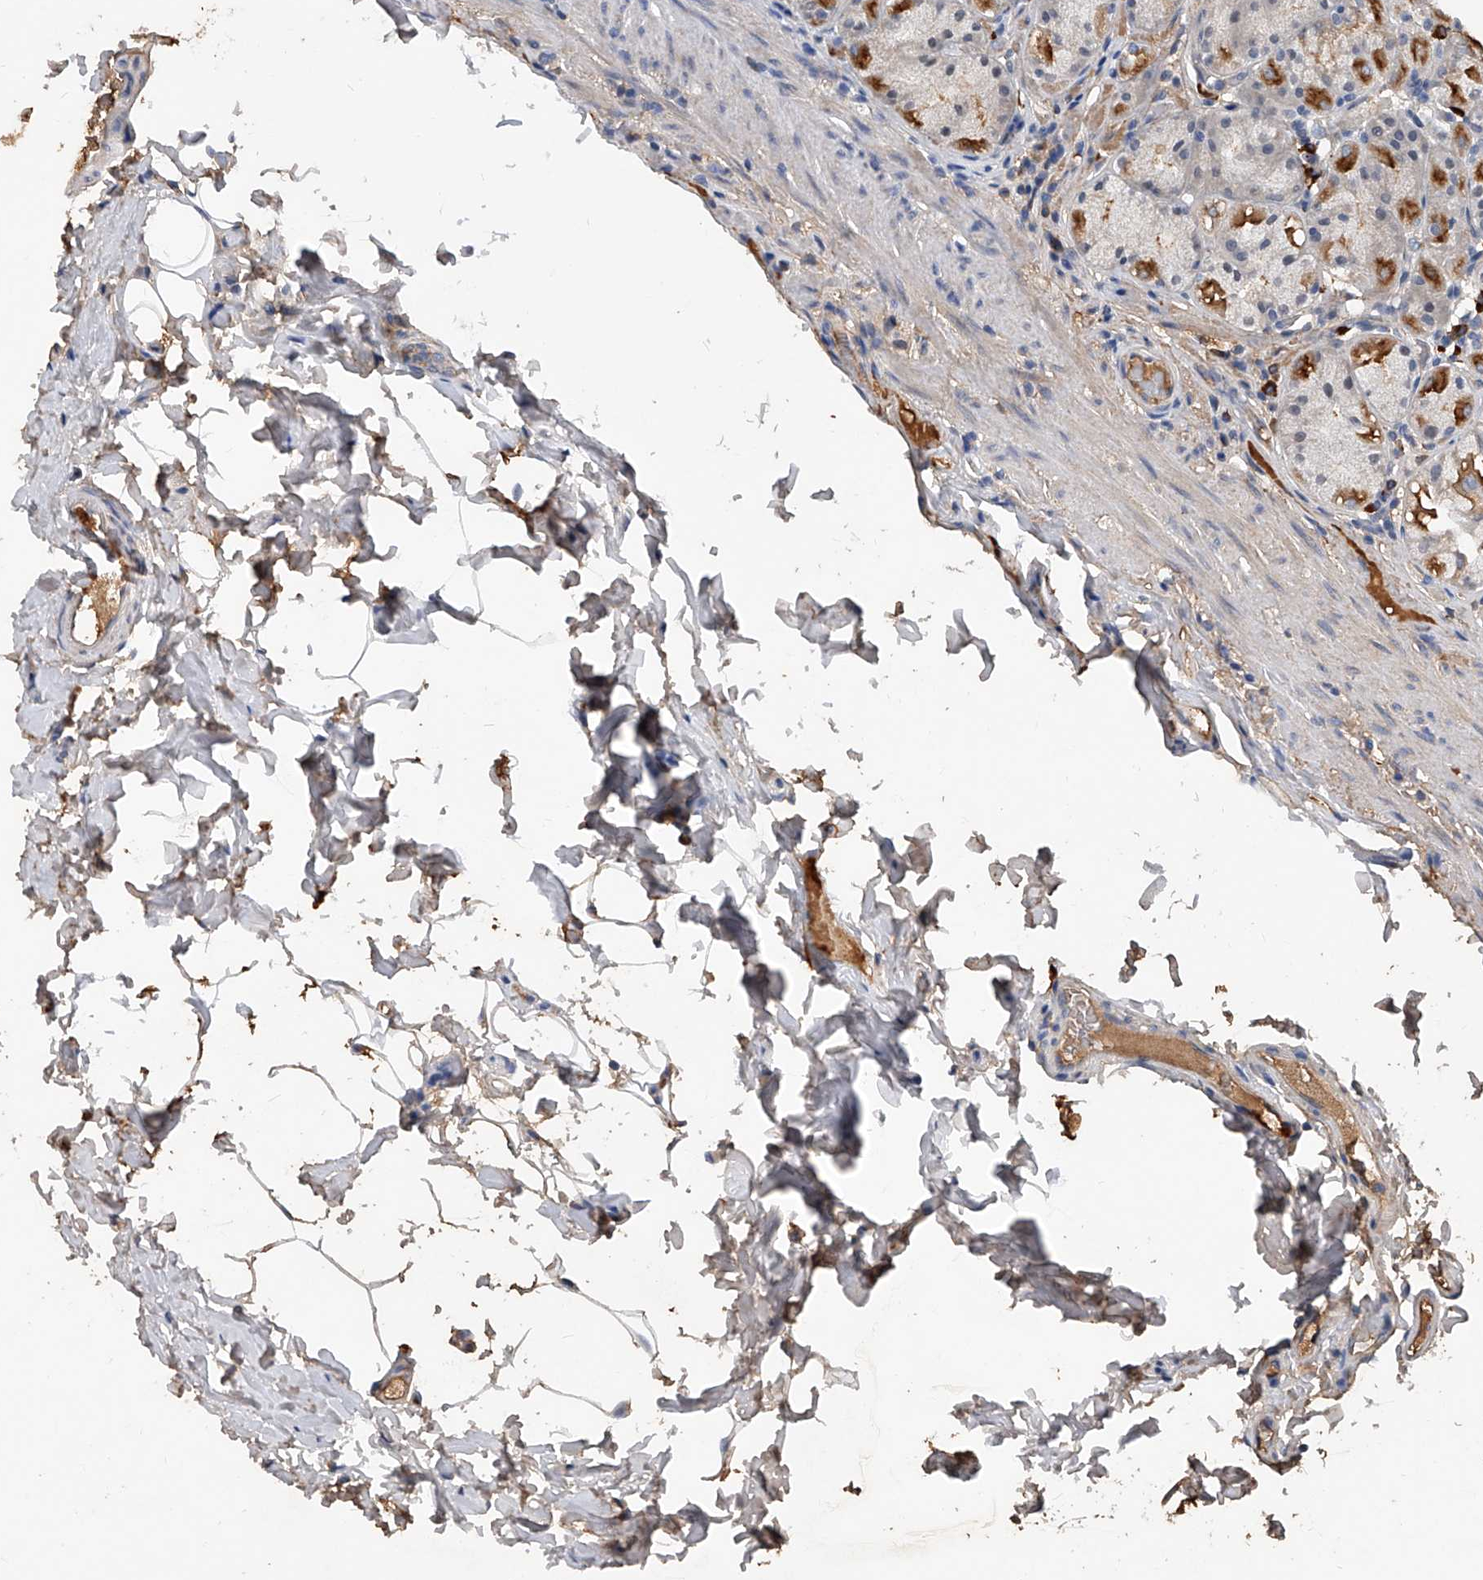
{"staining": {"intensity": "strong", "quantity": "25%-75%", "location": "cytoplasmic/membranous"}, "tissue": "stomach", "cell_type": "Glandular cells", "image_type": "normal", "snomed": [{"axis": "morphology", "description": "Normal tissue, NOS"}, {"axis": "topography", "description": "Stomach, upper"}], "caption": "Protein staining demonstrates strong cytoplasmic/membranous positivity in approximately 25%-75% of glandular cells in unremarkable stomach.", "gene": "ZNF25", "patient": {"sex": "male", "age": 68}}